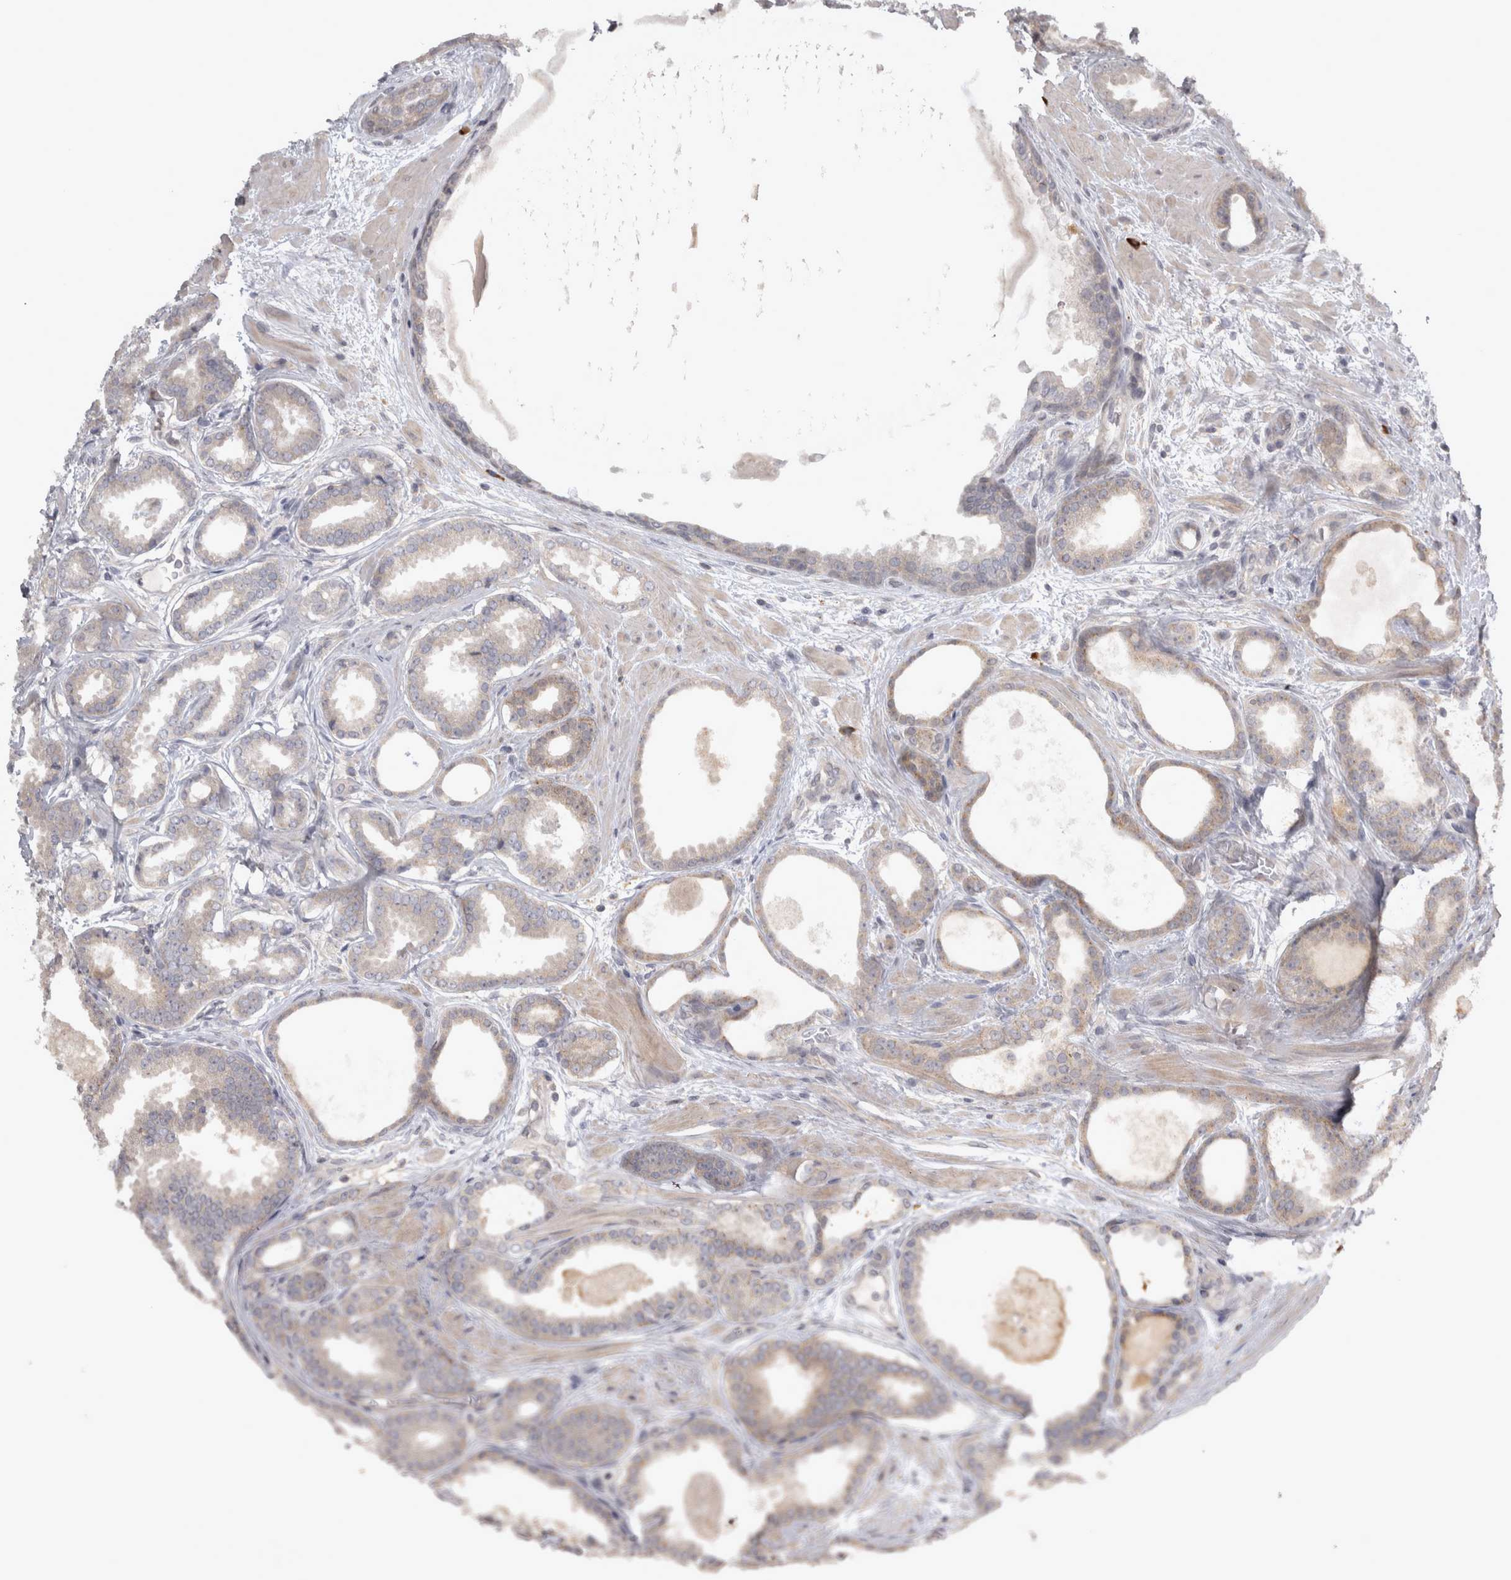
{"staining": {"intensity": "weak", "quantity": "25%-75%", "location": "cytoplasmic/membranous"}, "tissue": "prostate cancer", "cell_type": "Tumor cells", "image_type": "cancer", "snomed": [{"axis": "morphology", "description": "Adenocarcinoma, High grade"}, {"axis": "topography", "description": "Prostate"}], "caption": "This is an image of IHC staining of prostate cancer (adenocarcinoma (high-grade)), which shows weak expression in the cytoplasmic/membranous of tumor cells.", "gene": "SLCO5A1", "patient": {"sex": "male", "age": 60}}